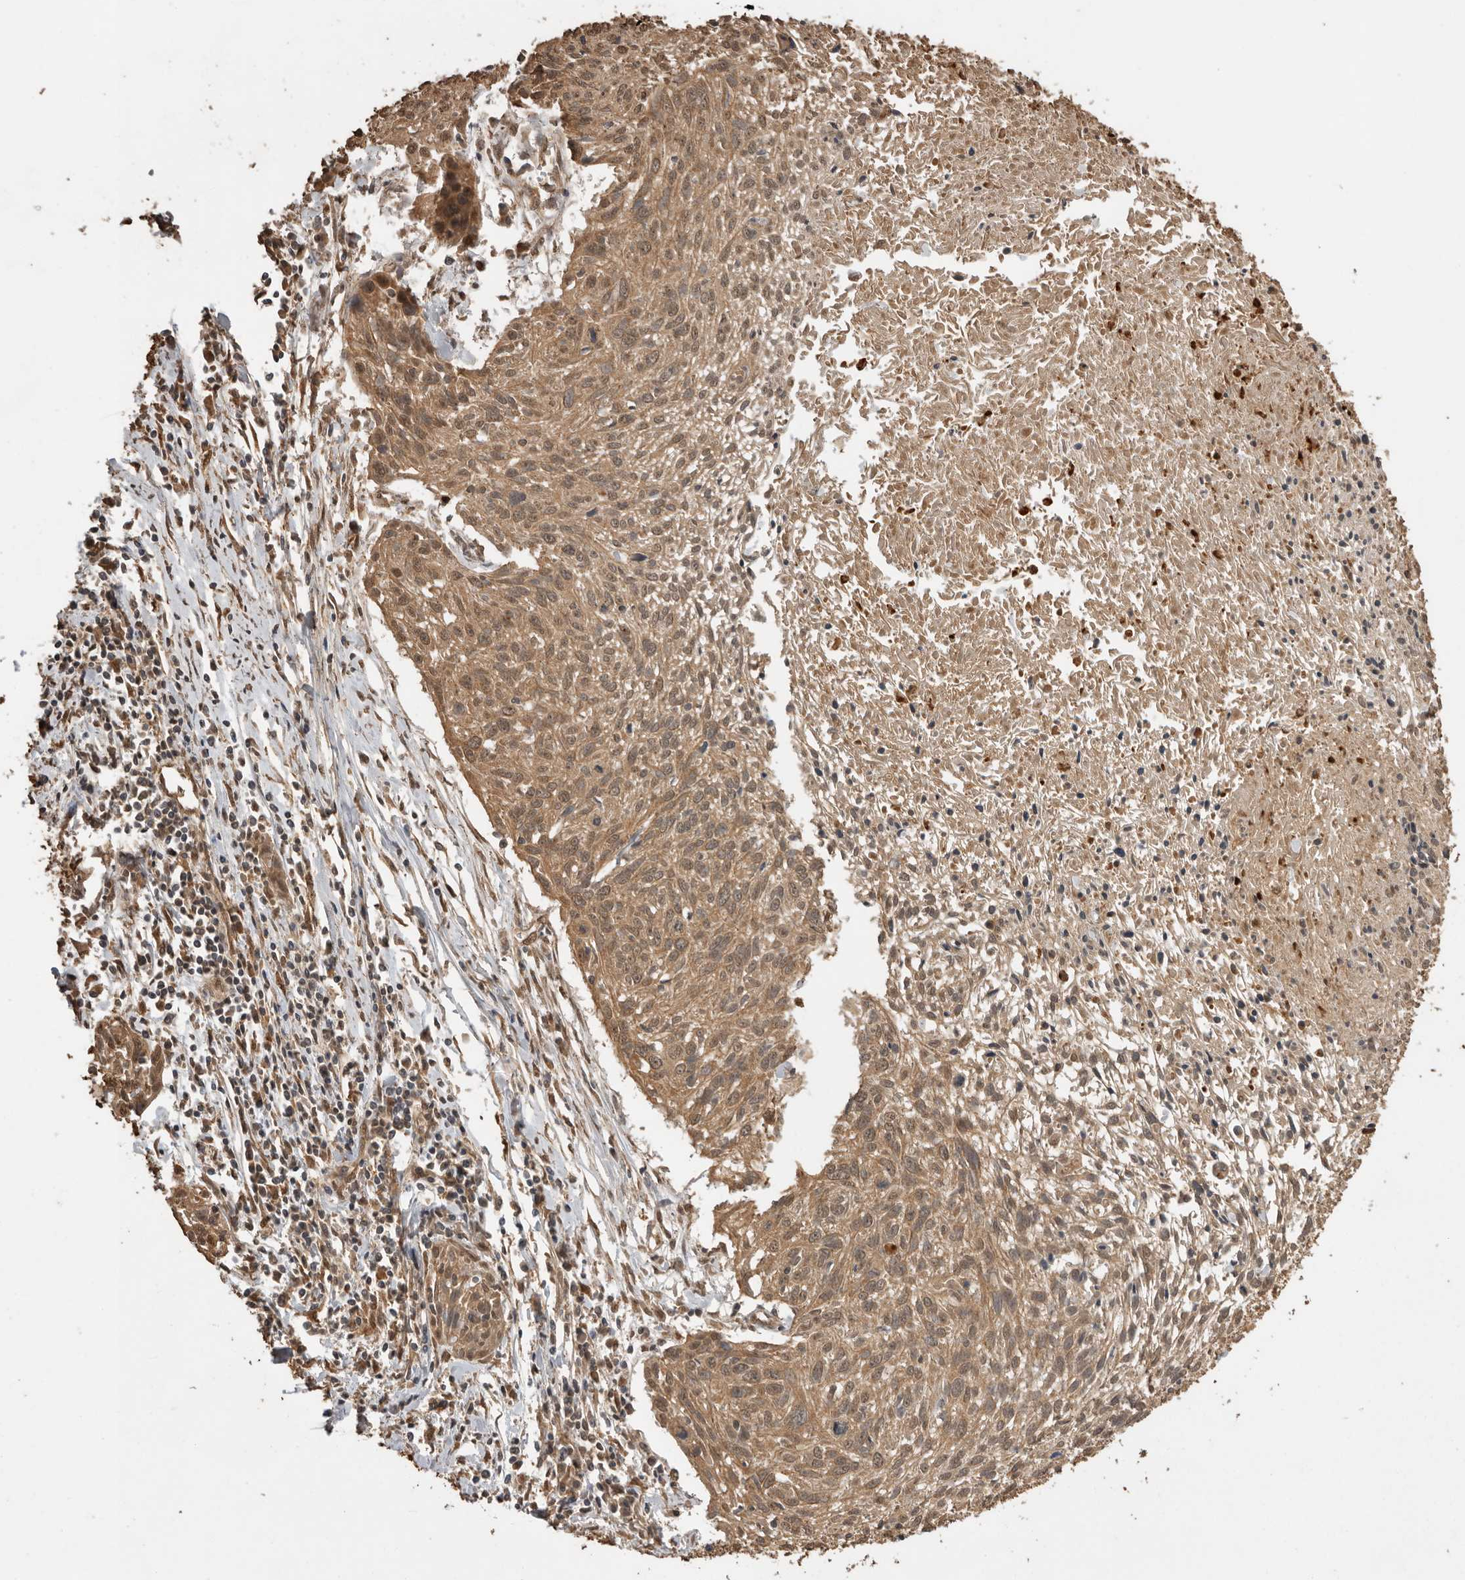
{"staining": {"intensity": "moderate", "quantity": ">75%", "location": "cytoplasmic/membranous,nuclear"}, "tissue": "cervical cancer", "cell_type": "Tumor cells", "image_type": "cancer", "snomed": [{"axis": "morphology", "description": "Squamous cell carcinoma, NOS"}, {"axis": "topography", "description": "Cervix"}], "caption": "About >75% of tumor cells in human cervical cancer exhibit moderate cytoplasmic/membranous and nuclear protein staining as visualized by brown immunohistochemical staining.", "gene": "JAG2", "patient": {"sex": "female", "age": 51}}